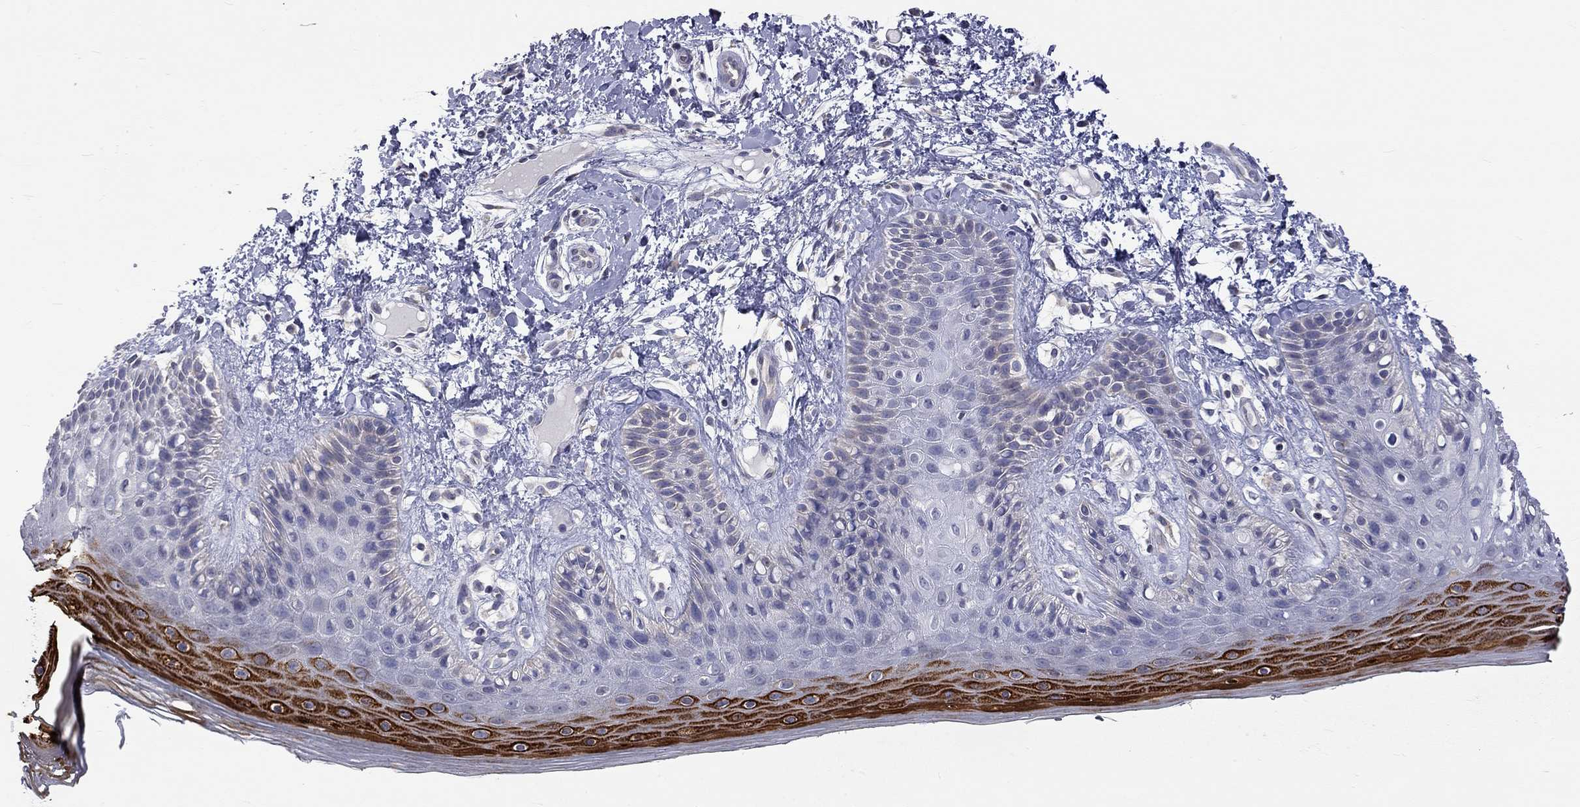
{"staining": {"intensity": "strong", "quantity": "<25%", "location": "cytoplasmic/membranous"}, "tissue": "skin", "cell_type": "Epidermal cells", "image_type": "normal", "snomed": [{"axis": "morphology", "description": "Normal tissue, NOS"}, {"axis": "topography", "description": "Anal"}], "caption": "Strong cytoplasmic/membranous protein staining is seen in approximately <25% of epidermal cells in skin. Using DAB (brown) and hematoxylin (blue) stains, captured at high magnification using brightfield microscopy.", "gene": "OPRK1", "patient": {"sex": "male", "age": 36}}